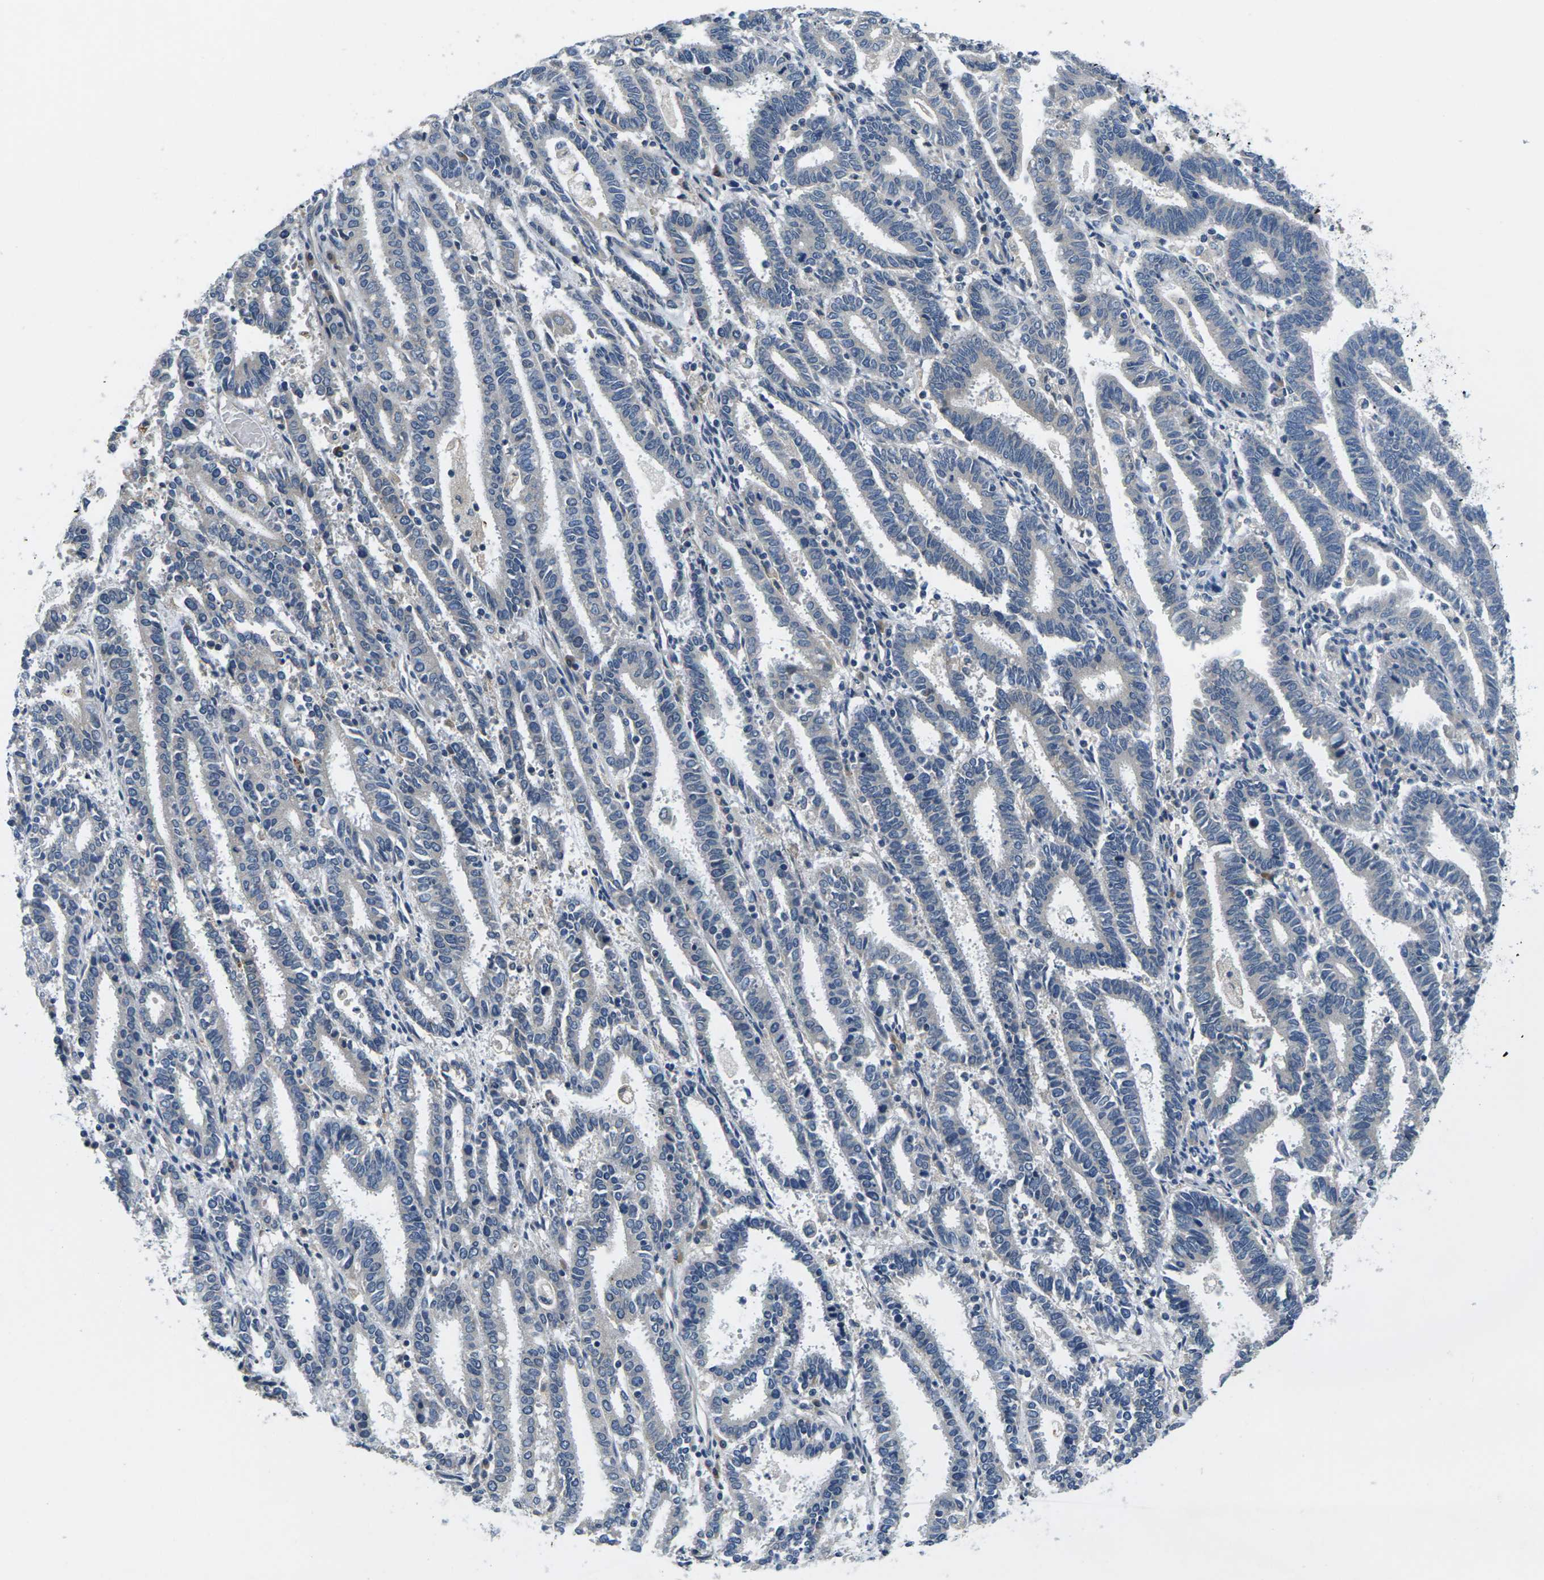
{"staining": {"intensity": "negative", "quantity": "none", "location": "none"}, "tissue": "endometrial cancer", "cell_type": "Tumor cells", "image_type": "cancer", "snomed": [{"axis": "morphology", "description": "Adenocarcinoma, NOS"}, {"axis": "topography", "description": "Uterus"}], "caption": "The immunohistochemistry (IHC) histopathology image has no significant staining in tumor cells of endometrial cancer tissue.", "gene": "ERGIC3", "patient": {"sex": "female", "age": 83}}